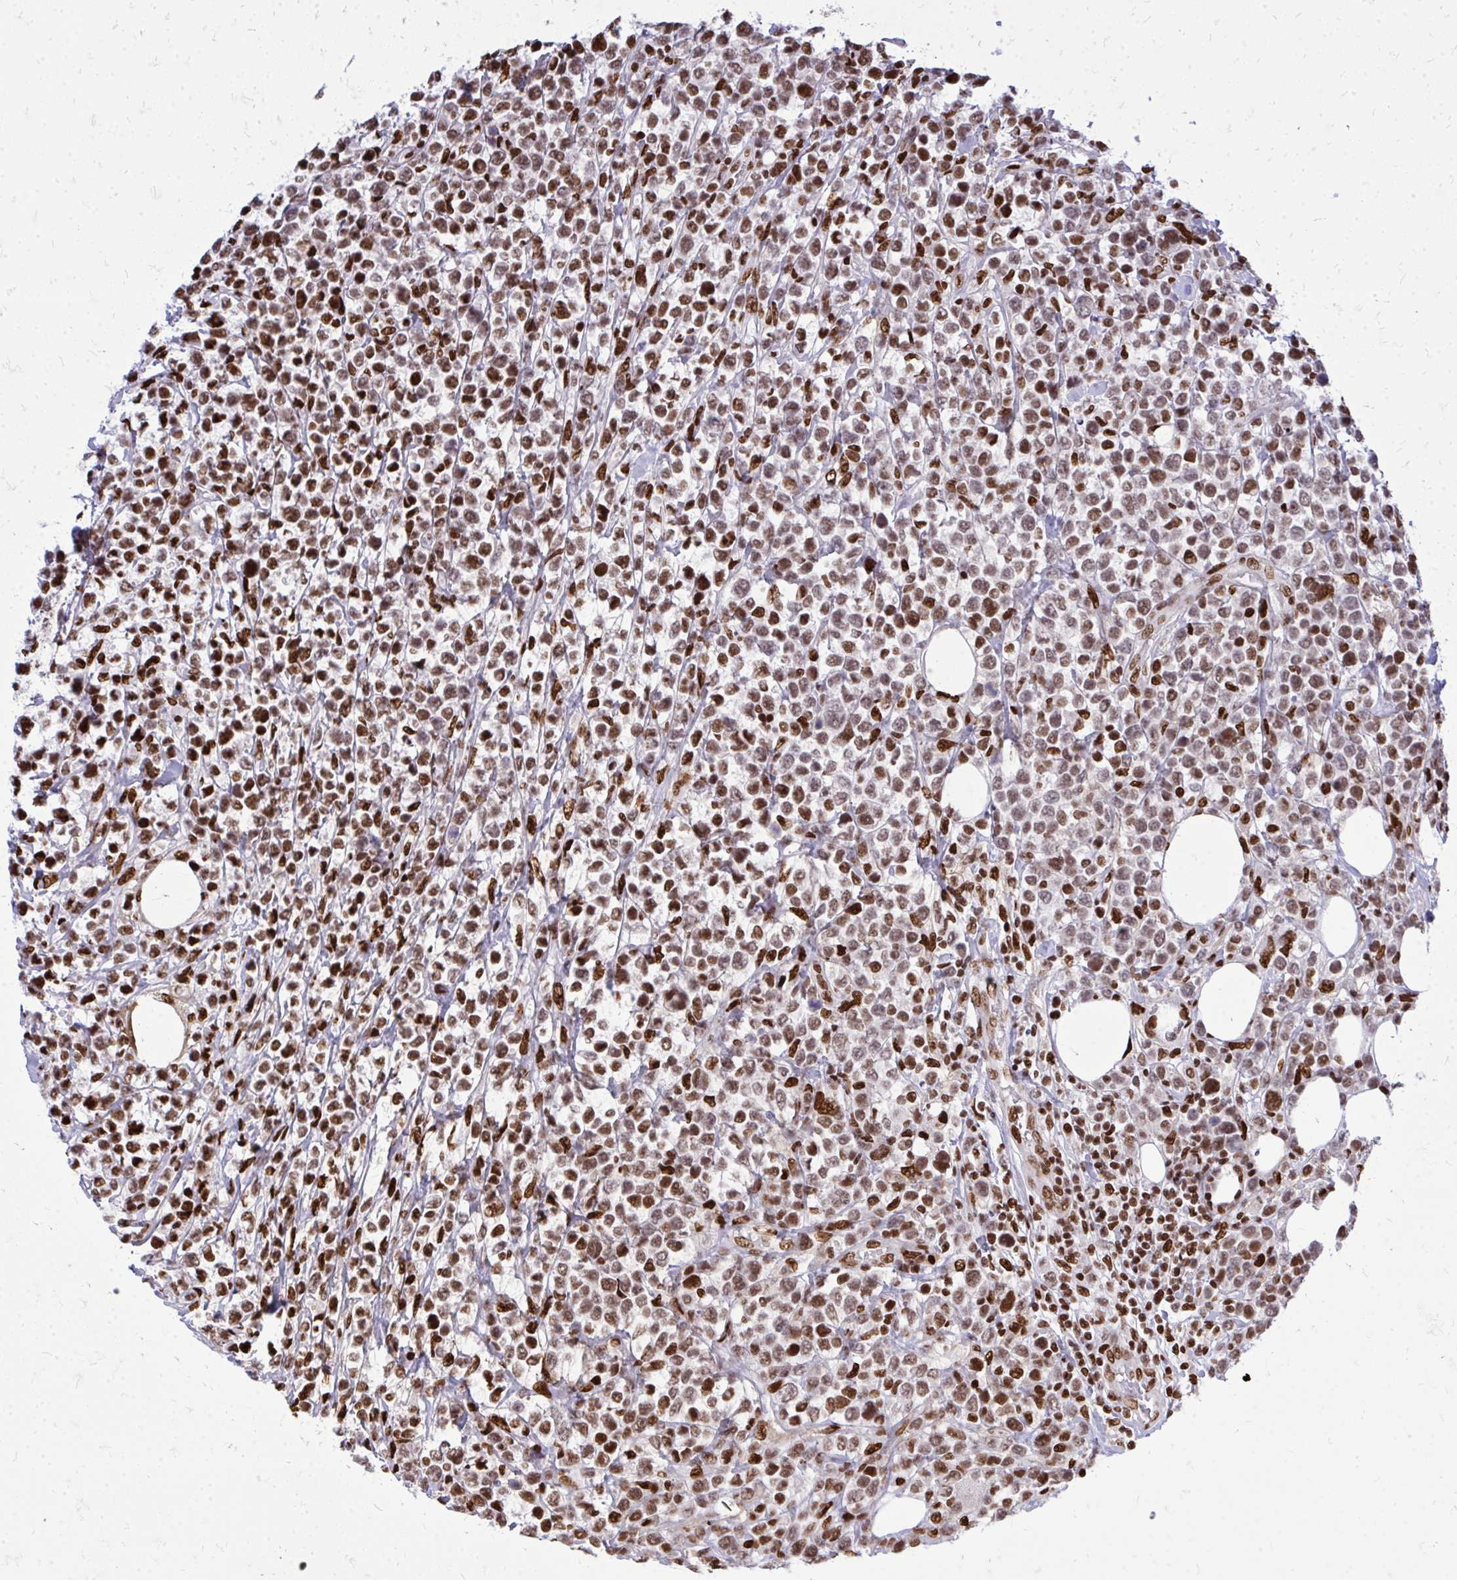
{"staining": {"intensity": "strong", "quantity": ">75%", "location": "nuclear"}, "tissue": "lymphoma", "cell_type": "Tumor cells", "image_type": "cancer", "snomed": [{"axis": "morphology", "description": "Malignant lymphoma, non-Hodgkin's type, High grade"}, {"axis": "topography", "description": "Soft tissue"}], "caption": "Human lymphoma stained with a protein marker shows strong staining in tumor cells.", "gene": "TBL1Y", "patient": {"sex": "female", "age": 56}}